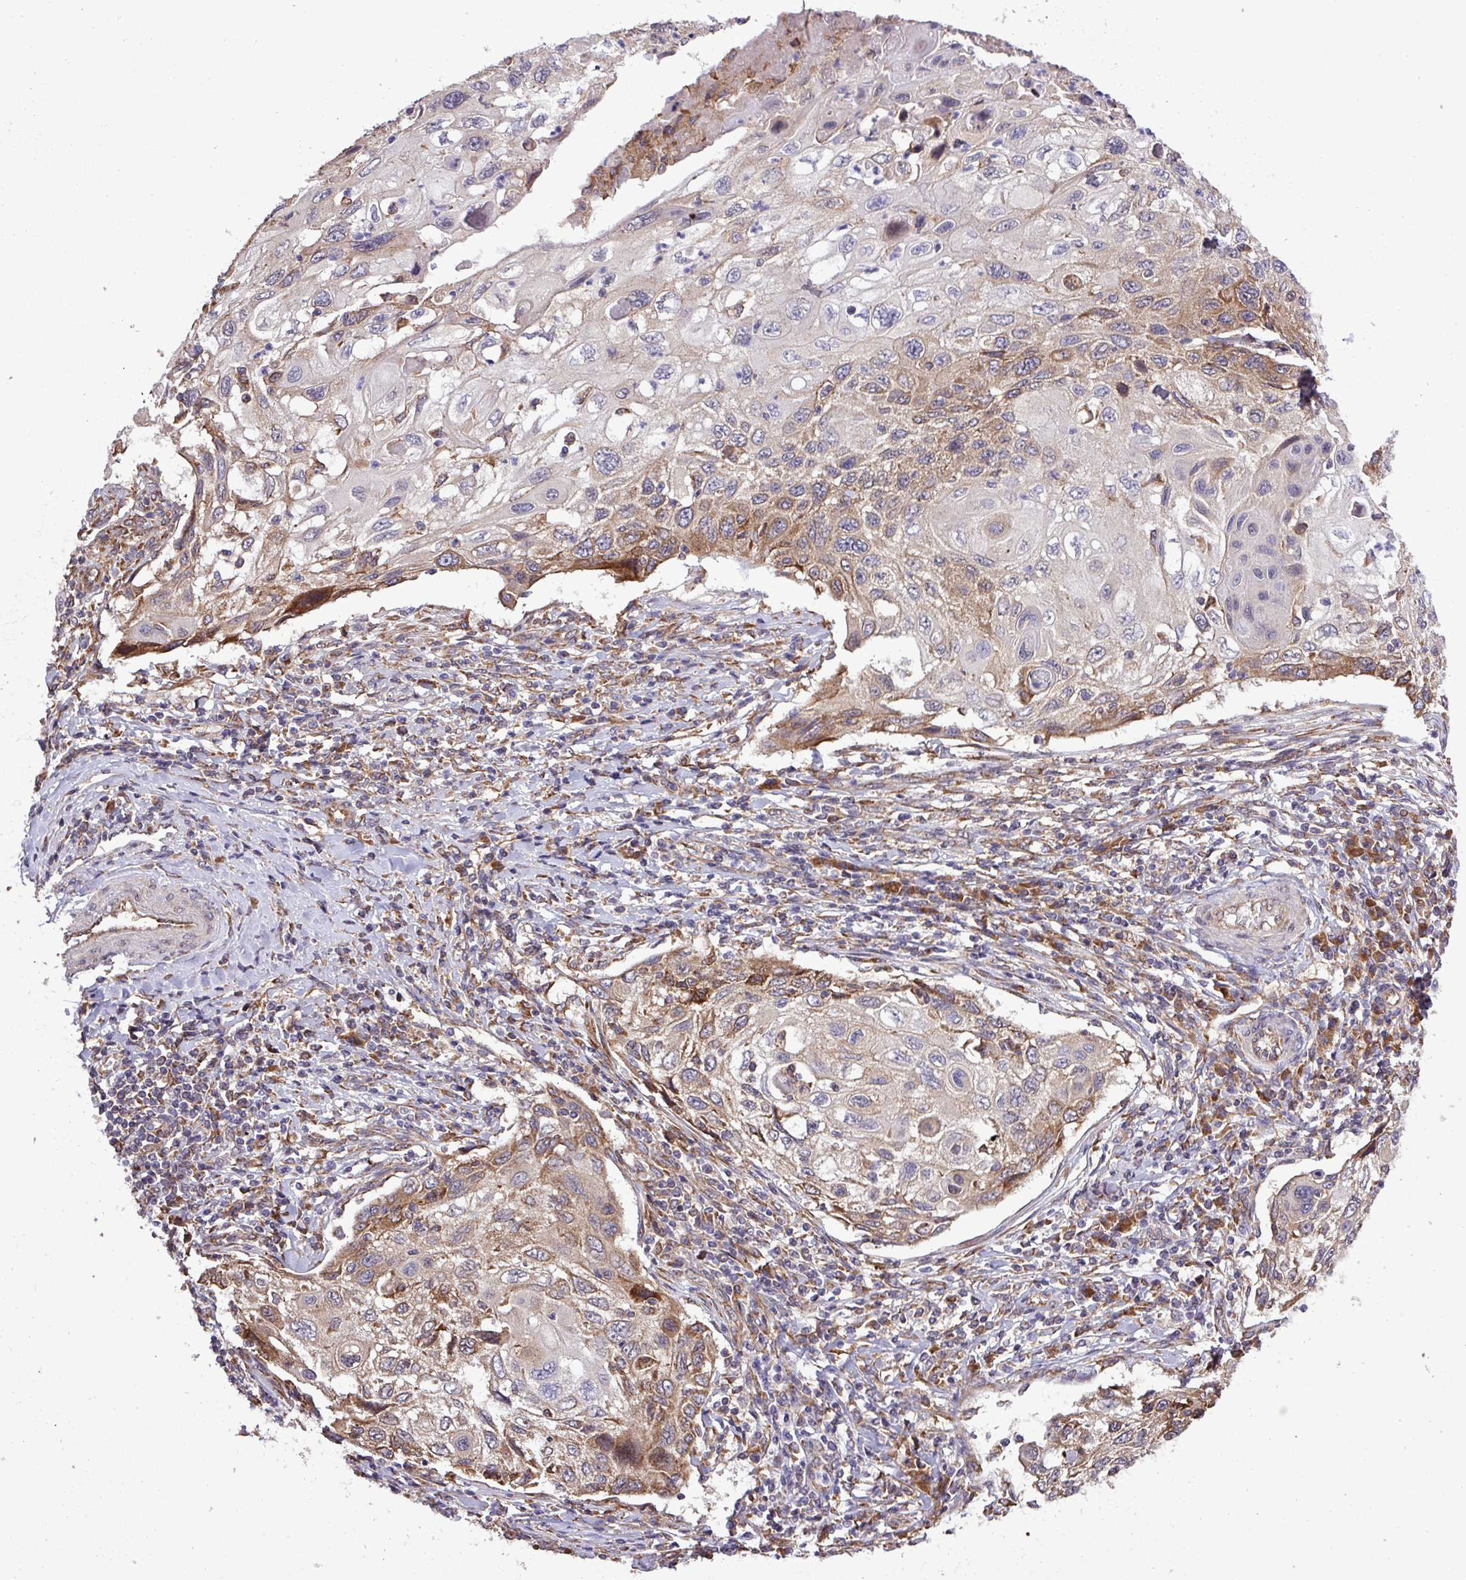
{"staining": {"intensity": "moderate", "quantity": "25%-75%", "location": "cytoplasmic/membranous"}, "tissue": "cervical cancer", "cell_type": "Tumor cells", "image_type": "cancer", "snomed": [{"axis": "morphology", "description": "Squamous cell carcinoma, NOS"}, {"axis": "topography", "description": "Cervix"}], "caption": "IHC histopathology image of neoplastic tissue: cervical cancer (squamous cell carcinoma) stained using IHC demonstrates medium levels of moderate protein expression localized specifically in the cytoplasmic/membranous of tumor cells, appearing as a cytoplasmic/membranous brown color.", "gene": "MEGF6", "patient": {"sex": "female", "age": 70}}